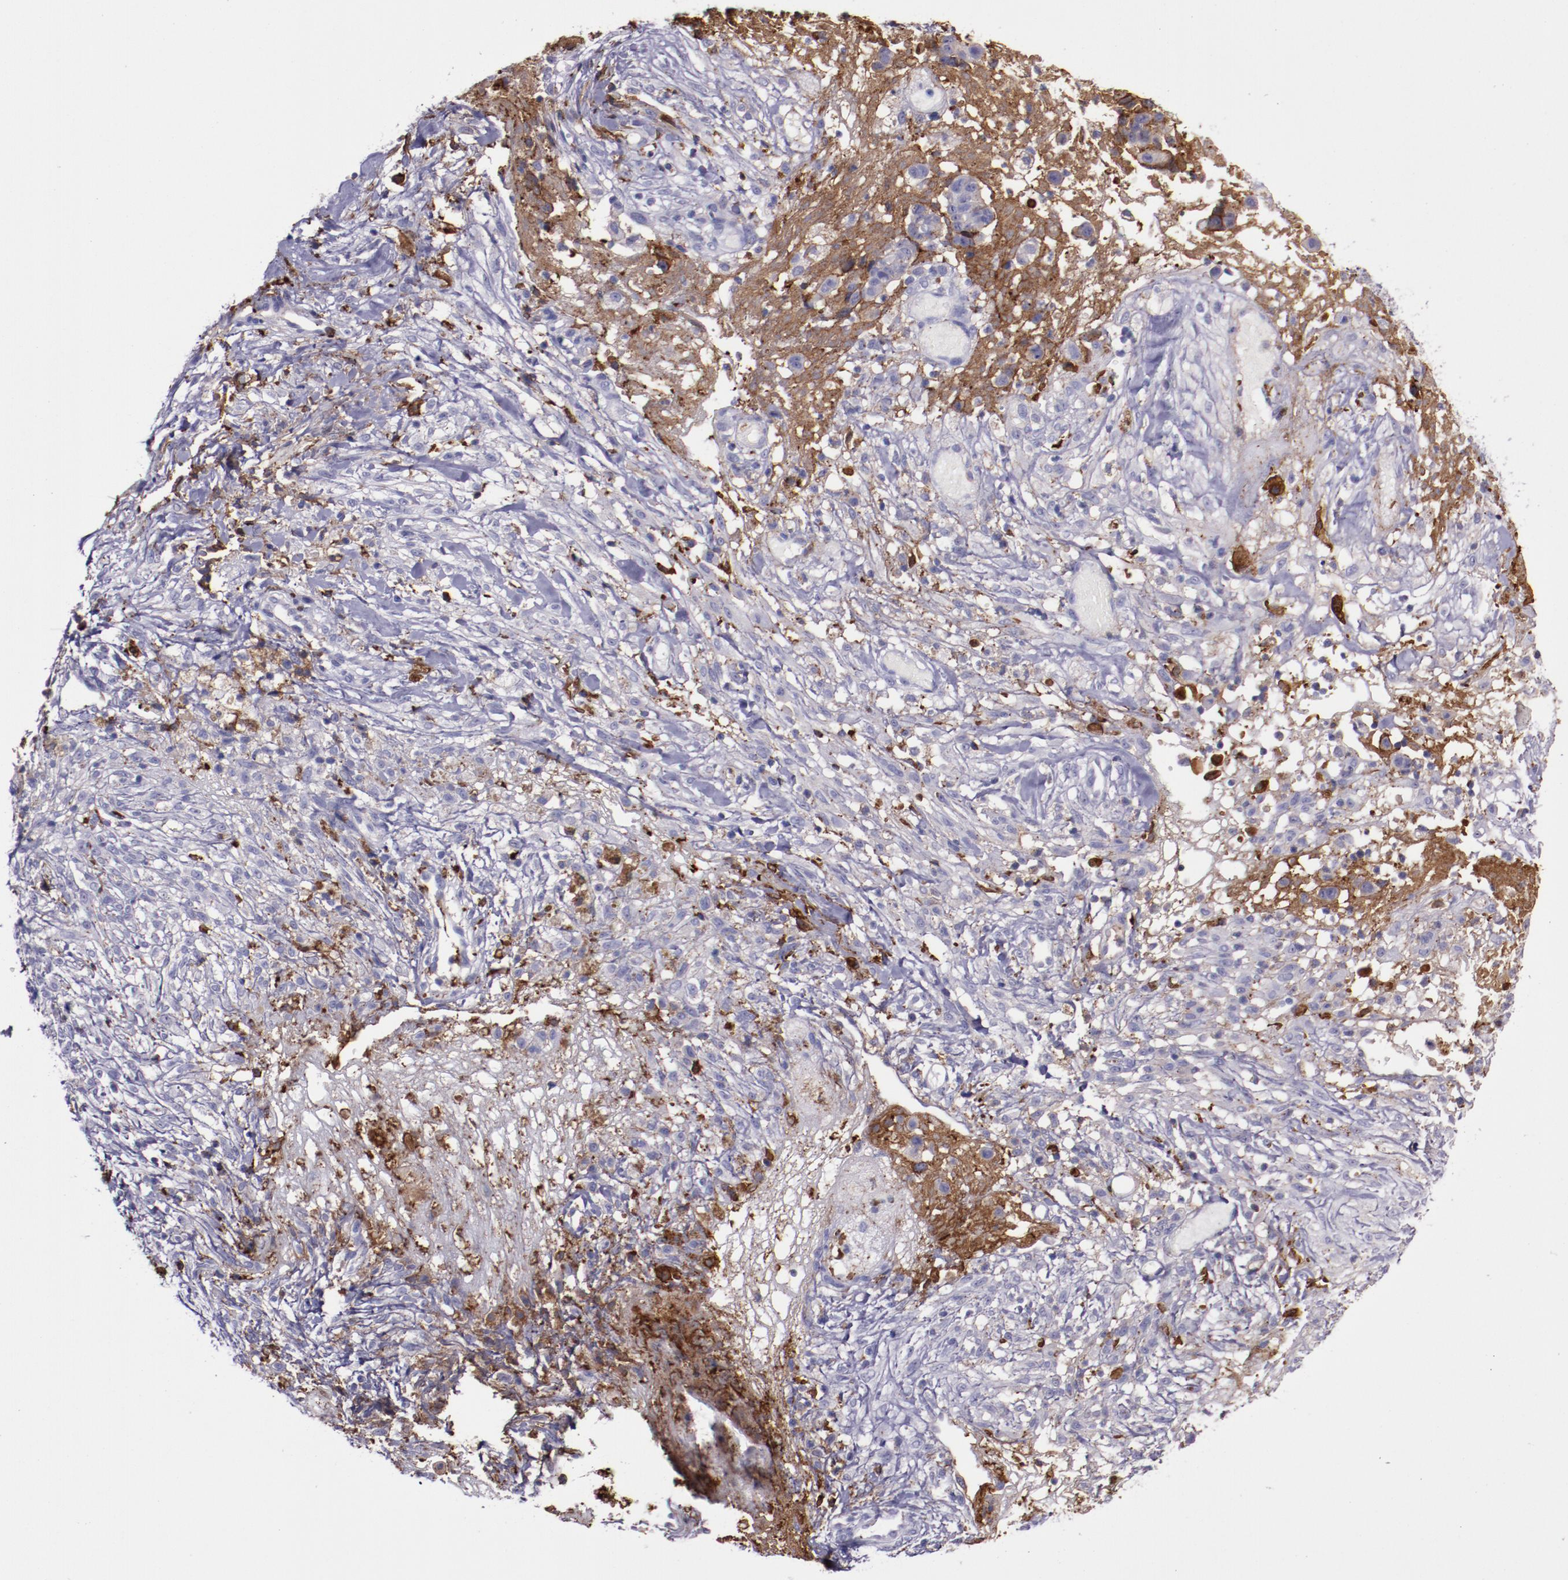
{"staining": {"intensity": "negative", "quantity": "none", "location": "none"}, "tissue": "ovarian cancer", "cell_type": "Tumor cells", "image_type": "cancer", "snomed": [{"axis": "morphology", "description": "Carcinoma, endometroid"}, {"axis": "topography", "description": "Ovary"}], "caption": "Tumor cells show no significant staining in ovarian endometroid carcinoma.", "gene": "APOH", "patient": {"sex": "female", "age": 42}}